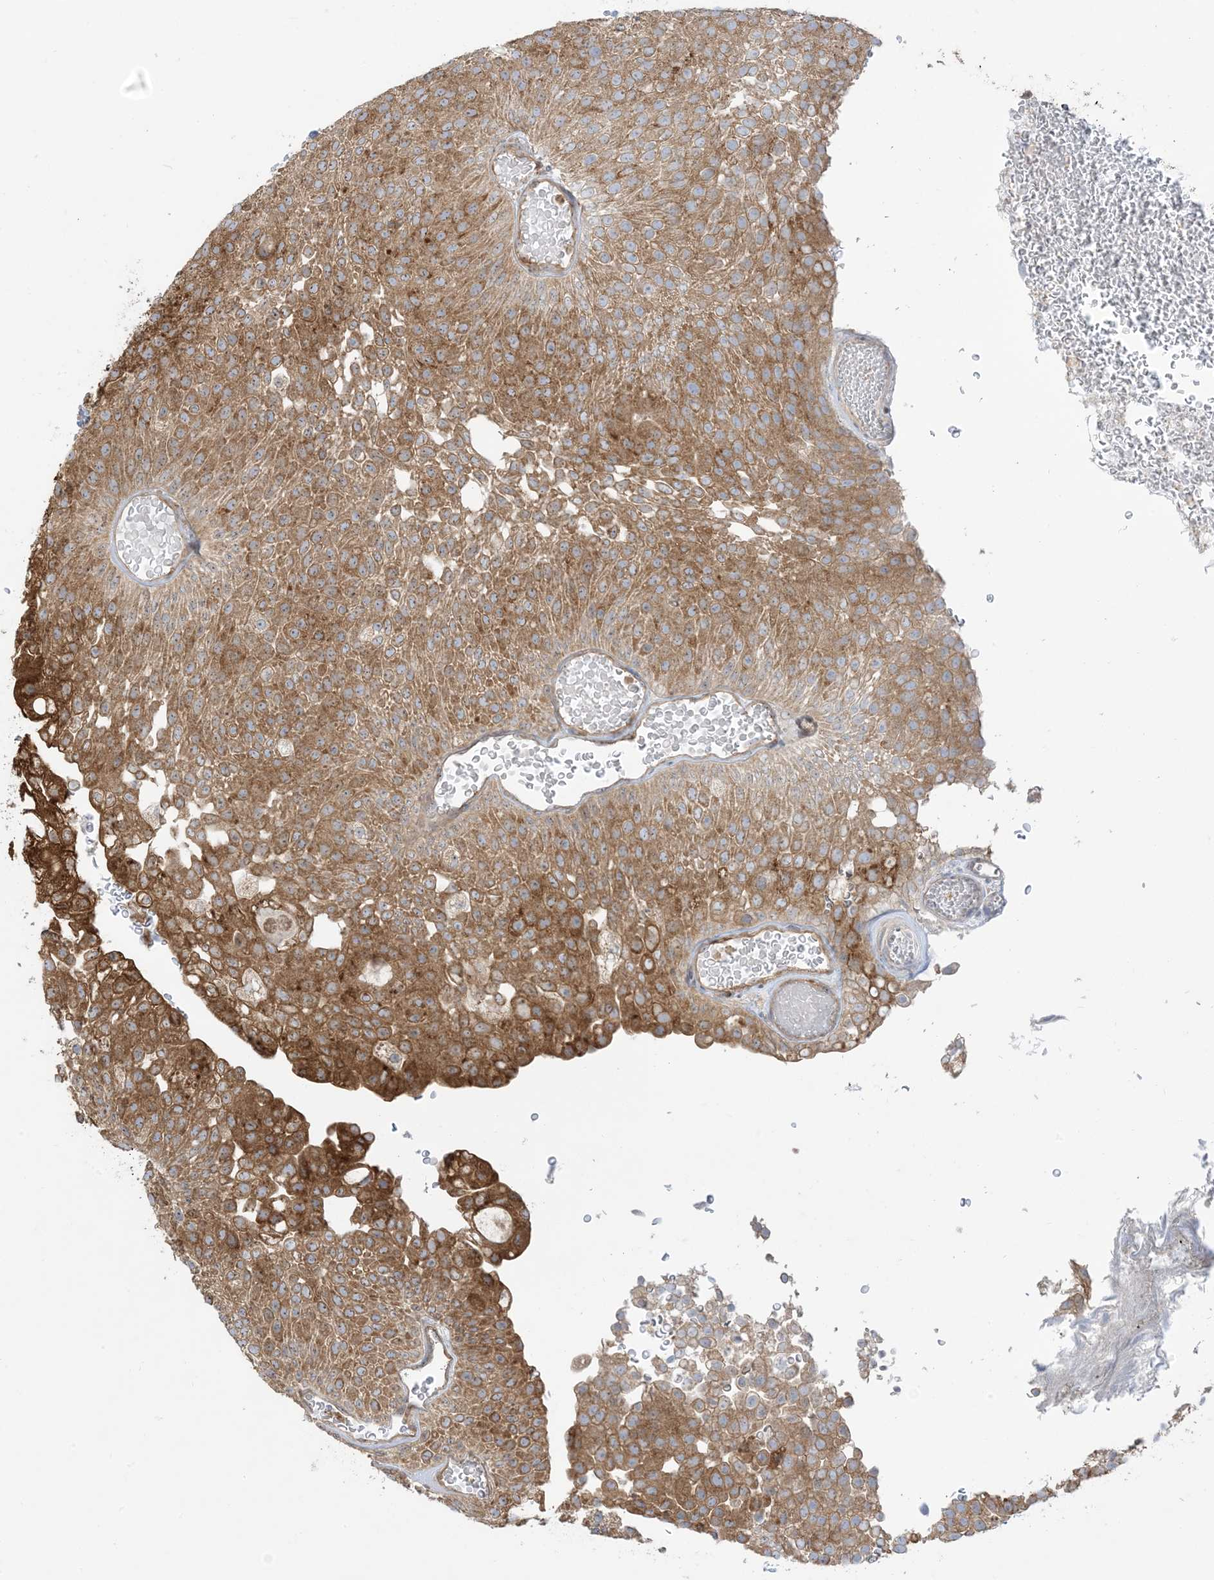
{"staining": {"intensity": "moderate", "quantity": ">75%", "location": "cytoplasmic/membranous"}, "tissue": "urothelial cancer", "cell_type": "Tumor cells", "image_type": "cancer", "snomed": [{"axis": "morphology", "description": "Urothelial carcinoma, Low grade"}, {"axis": "topography", "description": "Urinary bladder"}], "caption": "Urothelial carcinoma (low-grade) stained with a brown dye exhibits moderate cytoplasmic/membranous positive expression in about >75% of tumor cells.", "gene": "SRP72", "patient": {"sex": "male", "age": 78}}